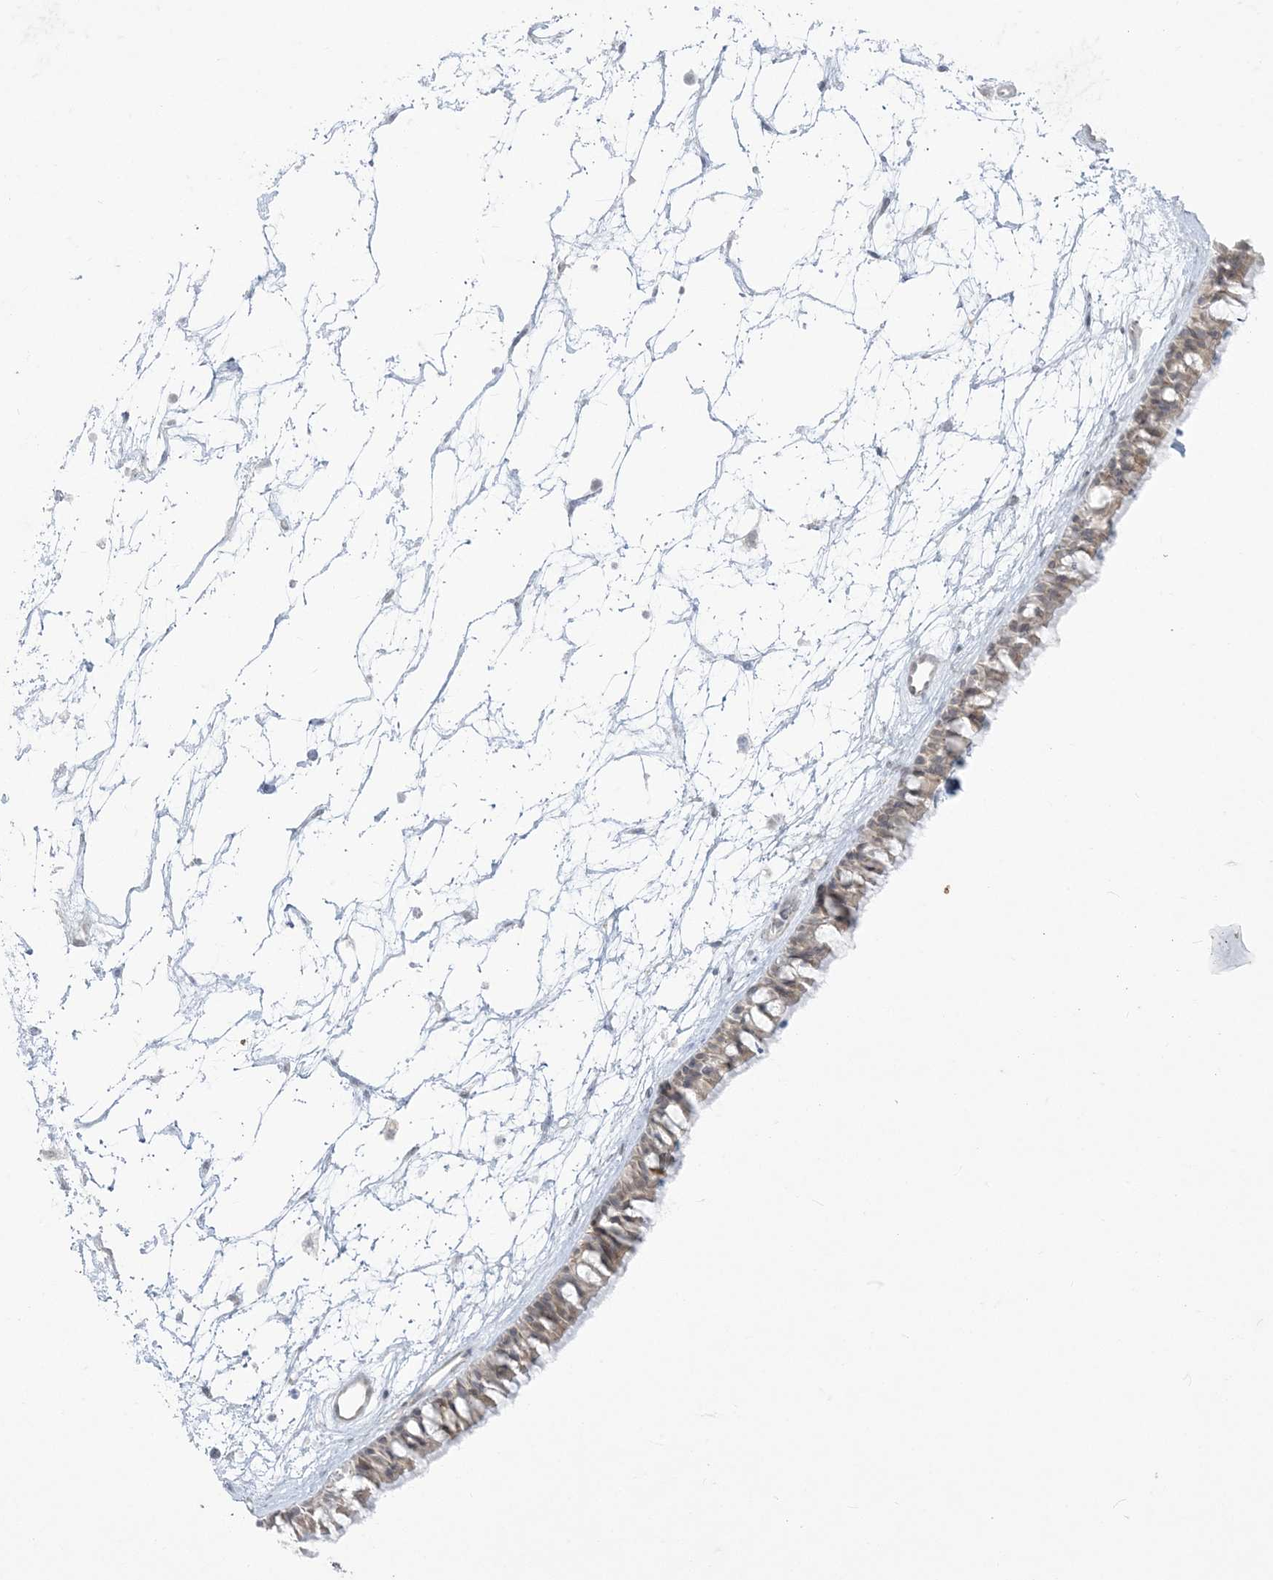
{"staining": {"intensity": "negative", "quantity": "none", "location": "none"}, "tissue": "nasopharynx", "cell_type": "Respiratory epithelial cells", "image_type": "normal", "snomed": [{"axis": "morphology", "description": "Normal tissue, NOS"}, {"axis": "topography", "description": "Nasopharynx"}], "caption": "DAB (3,3'-diaminobenzidine) immunohistochemical staining of unremarkable human nasopharynx shows no significant staining in respiratory epithelial cells. (IHC, brightfield microscopy, high magnification).", "gene": "ZC3H6", "patient": {"sex": "male", "age": 64}}